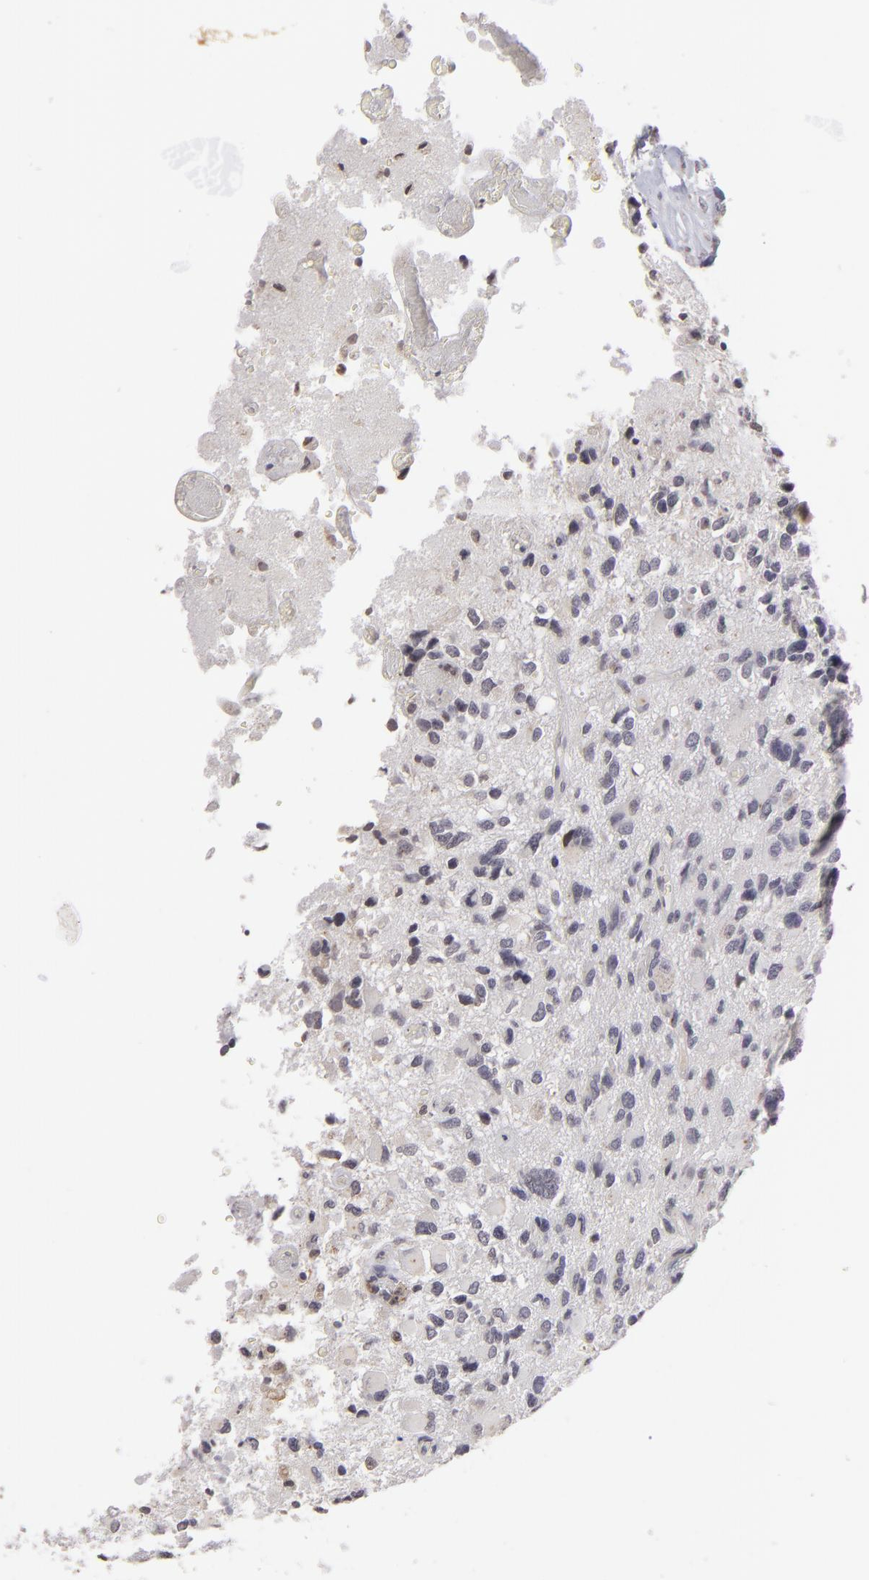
{"staining": {"intensity": "negative", "quantity": "none", "location": "none"}, "tissue": "glioma", "cell_type": "Tumor cells", "image_type": "cancer", "snomed": [{"axis": "morphology", "description": "Glioma, malignant, High grade"}, {"axis": "topography", "description": "Brain"}], "caption": "Malignant glioma (high-grade) was stained to show a protein in brown. There is no significant positivity in tumor cells.", "gene": "CLDN2", "patient": {"sex": "male", "age": 69}}